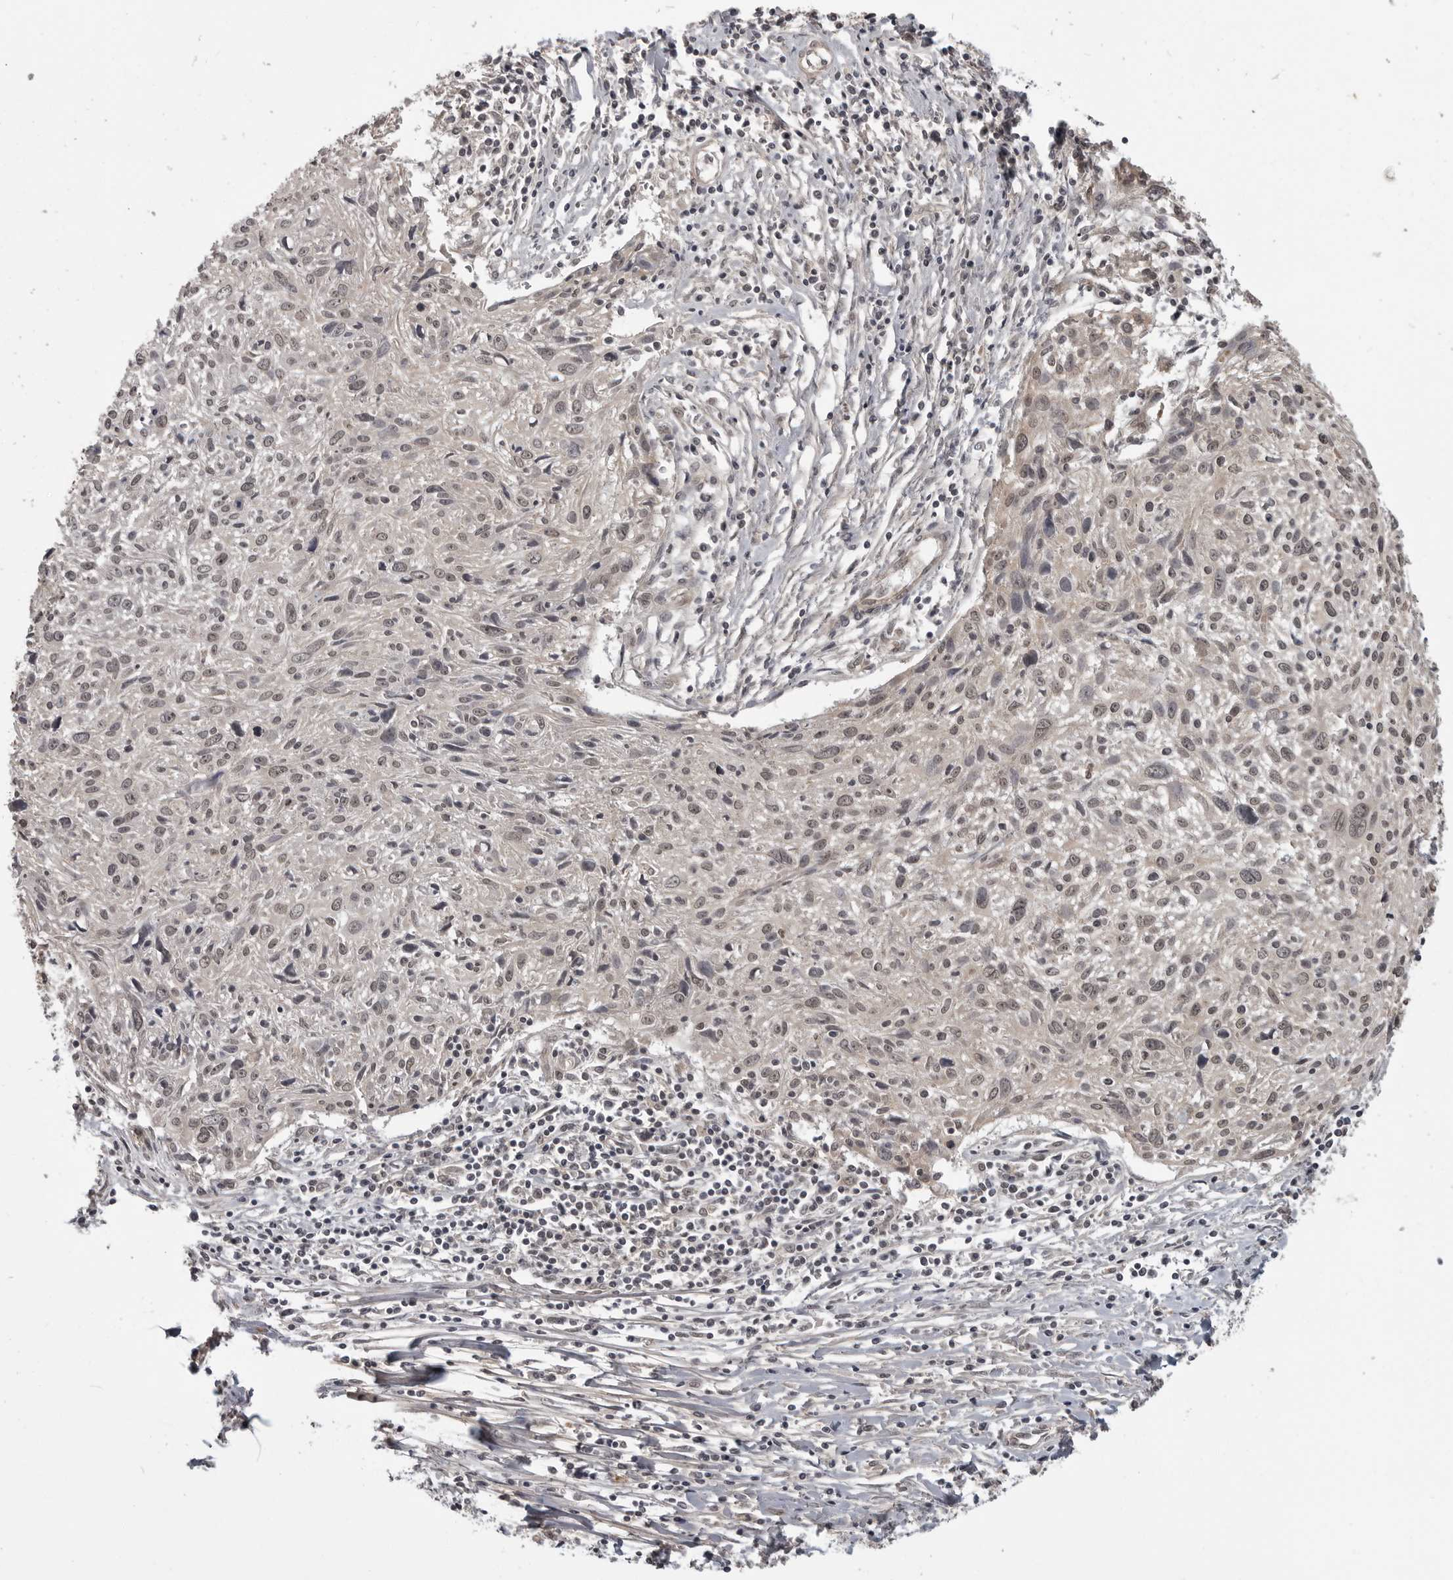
{"staining": {"intensity": "weak", "quantity": ">75%", "location": "nuclear"}, "tissue": "cervical cancer", "cell_type": "Tumor cells", "image_type": "cancer", "snomed": [{"axis": "morphology", "description": "Squamous cell carcinoma, NOS"}, {"axis": "topography", "description": "Cervix"}], "caption": "High-power microscopy captured an immunohistochemistry histopathology image of squamous cell carcinoma (cervical), revealing weak nuclear expression in approximately >75% of tumor cells. Using DAB (brown) and hematoxylin (blue) stains, captured at high magnification using brightfield microscopy.", "gene": "IL24", "patient": {"sex": "female", "age": 51}}